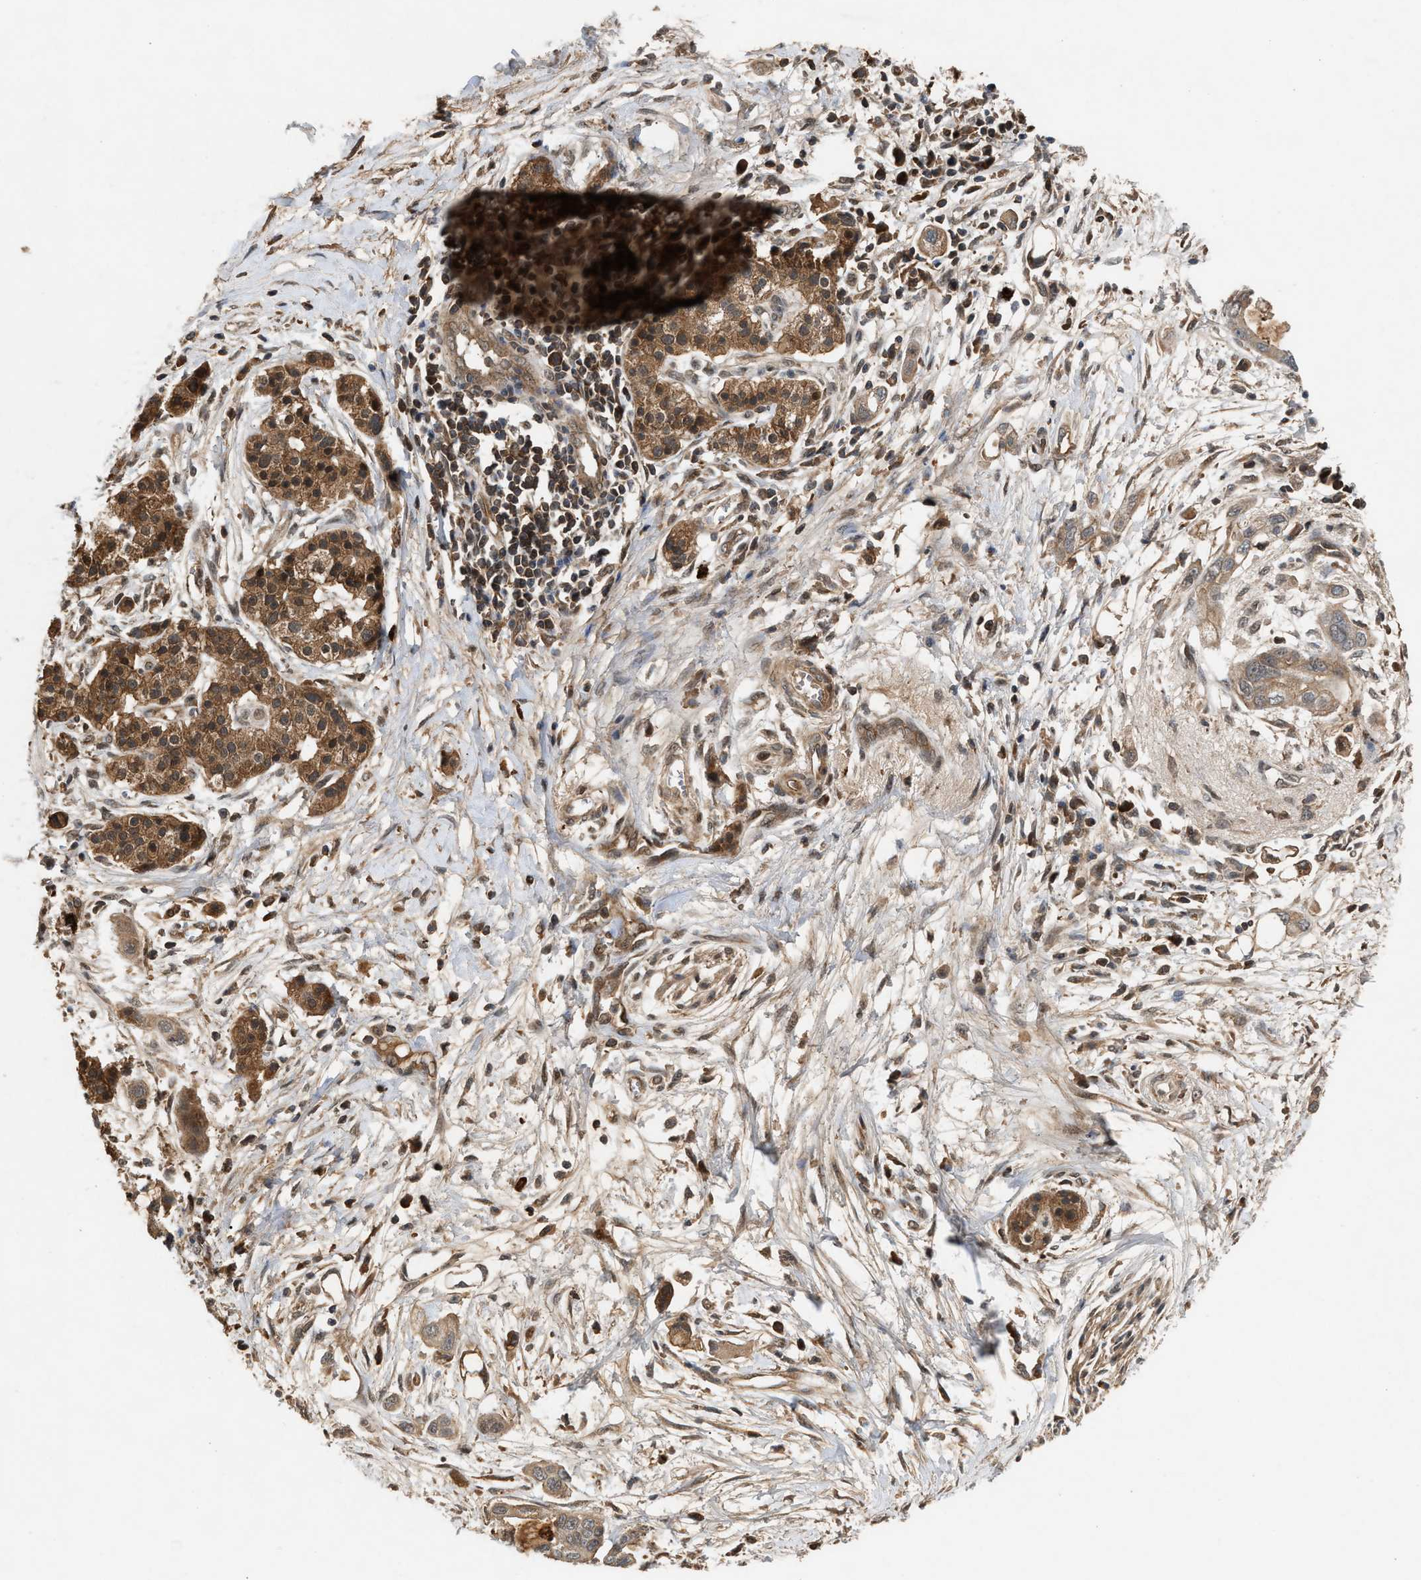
{"staining": {"intensity": "moderate", "quantity": ">75%", "location": "cytoplasmic/membranous"}, "tissue": "pancreatic cancer", "cell_type": "Tumor cells", "image_type": "cancer", "snomed": [{"axis": "morphology", "description": "Adenocarcinoma, NOS"}, {"axis": "topography", "description": "Pancreas"}], "caption": "Moderate cytoplasmic/membranous positivity for a protein is seen in approximately >75% of tumor cells of pancreatic adenocarcinoma using immunohistochemistry.", "gene": "RUSC2", "patient": {"sex": "male", "age": 59}}